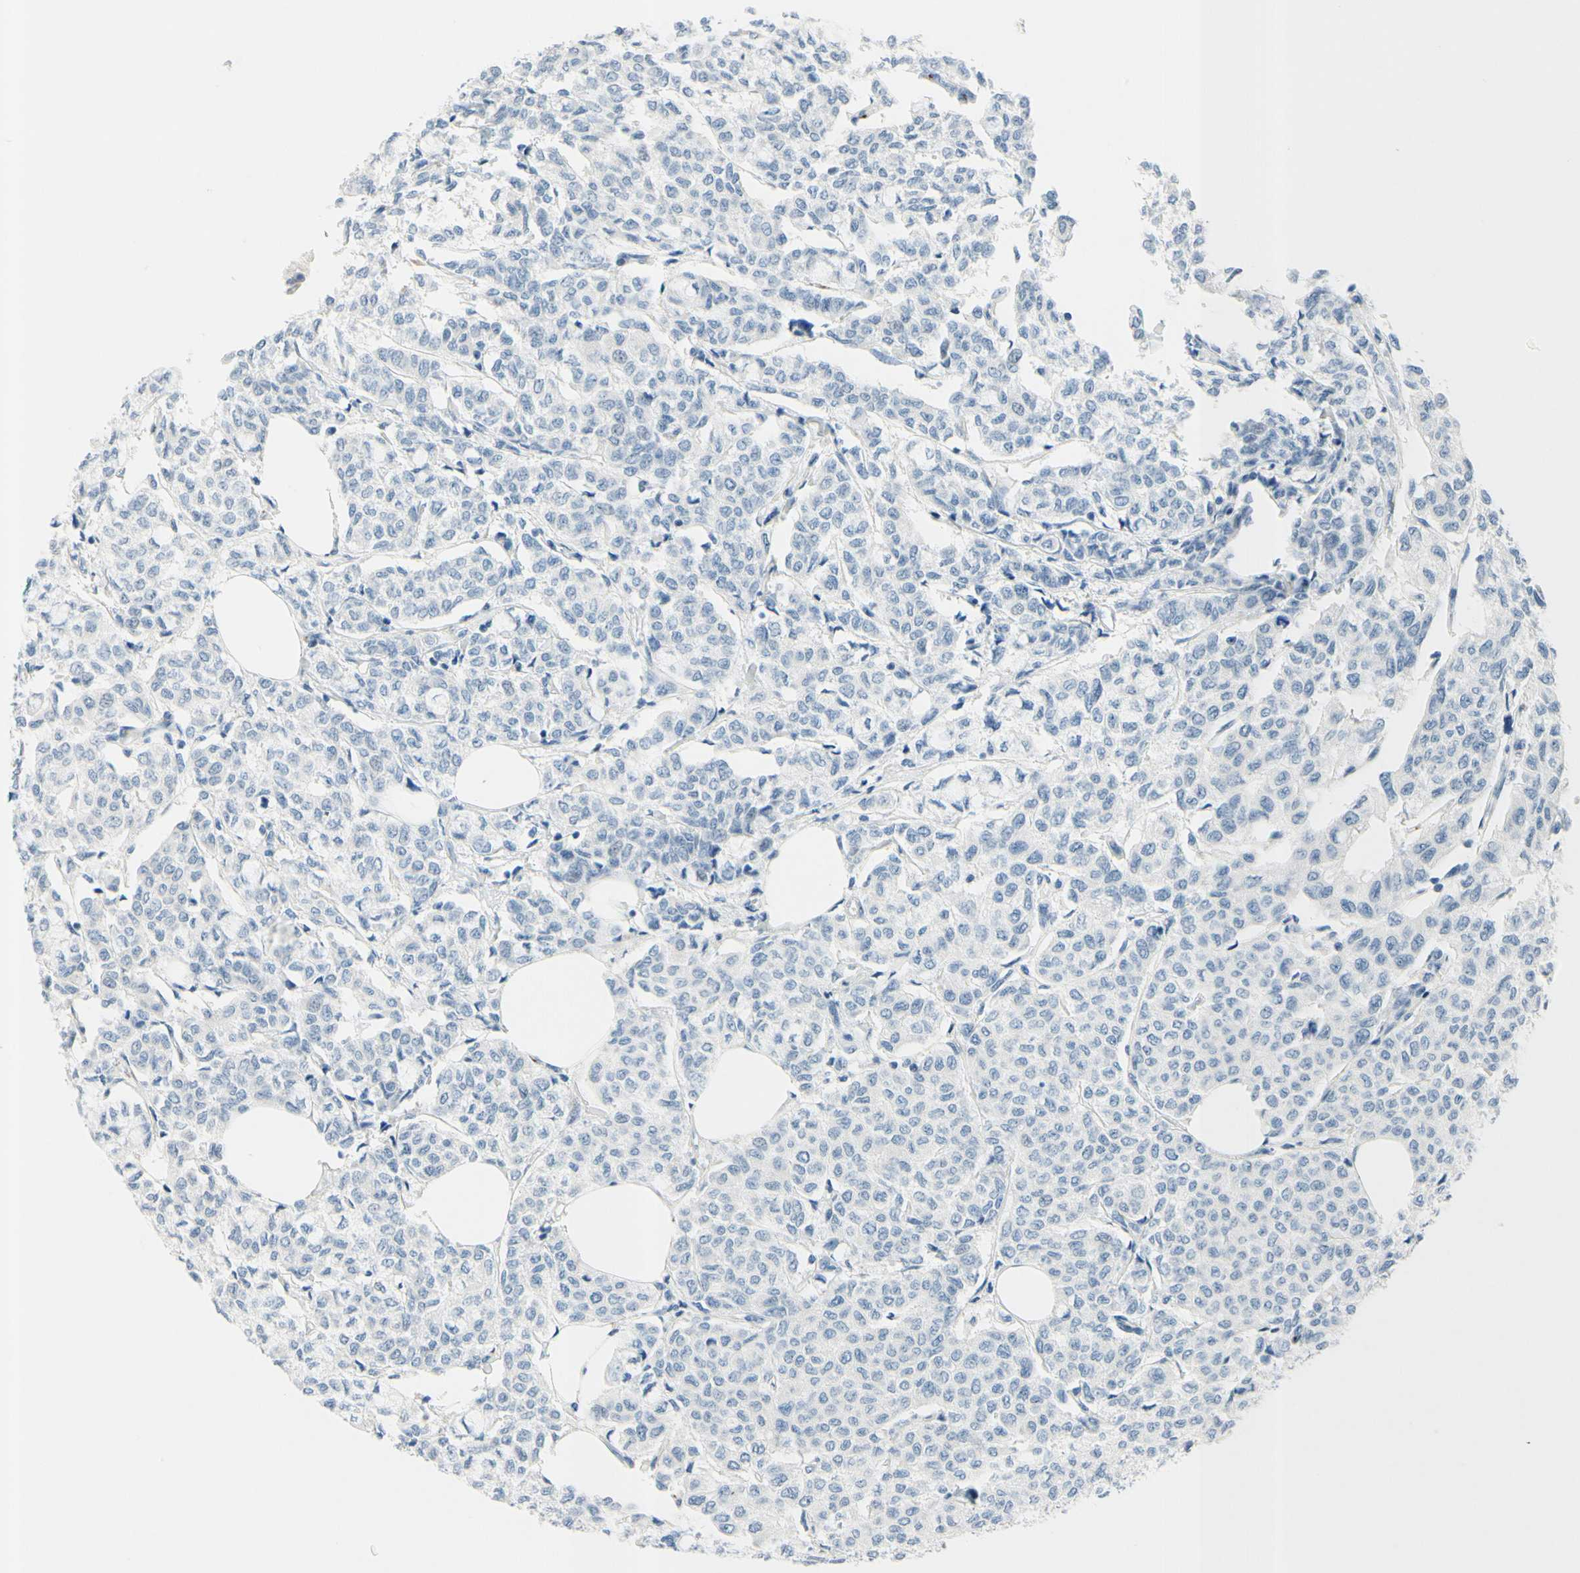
{"staining": {"intensity": "negative", "quantity": "none", "location": "none"}, "tissue": "breast cancer", "cell_type": "Tumor cells", "image_type": "cancer", "snomed": [{"axis": "morphology", "description": "Lobular carcinoma"}, {"axis": "topography", "description": "Breast"}], "caption": "DAB (3,3'-diaminobenzidine) immunohistochemical staining of human breast cancer (lobular carcinoma) shows no significant positivity in tumor cells.", "gene": "B4GALNT1", "patient": {"sex": "female", "age": 60}}